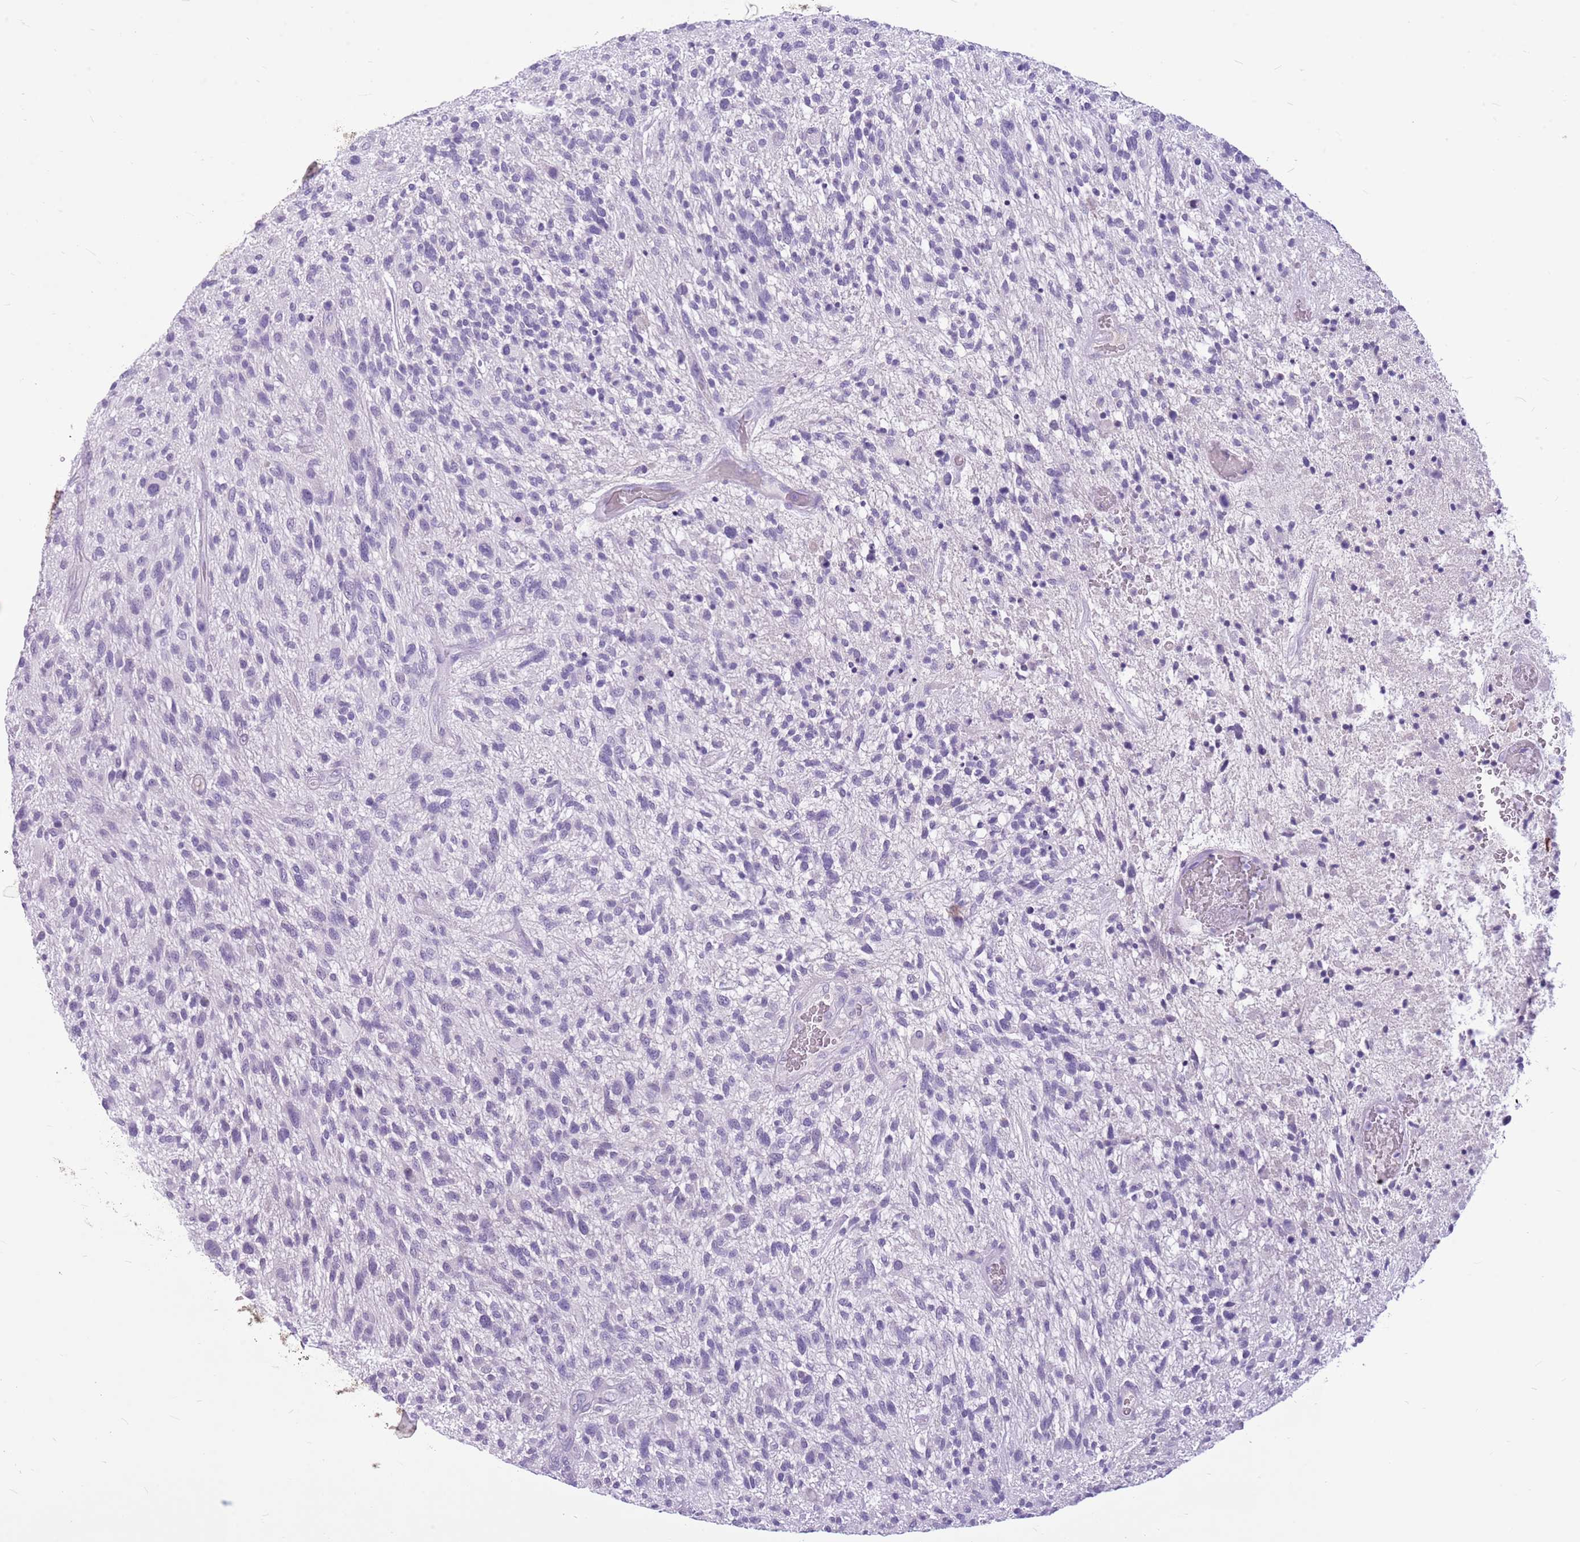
{"staining": {"intensity": "negative", "quantity": "none", "location": "none"}, "tissue": "glioma", "cell_type": "Tumor cells", "image_type": "cancer", "snomed": [{"axis": "morphology", "description": "Glioma, malignant, High grade"}, {"axis": "topography", "description": "Brain"}], "caption": "Glioma was stained to show a protein in brown. There is no significant expression in tumor cells.", "gene": "ZNF425", "patient": {"sex": "male", "age": 47}}